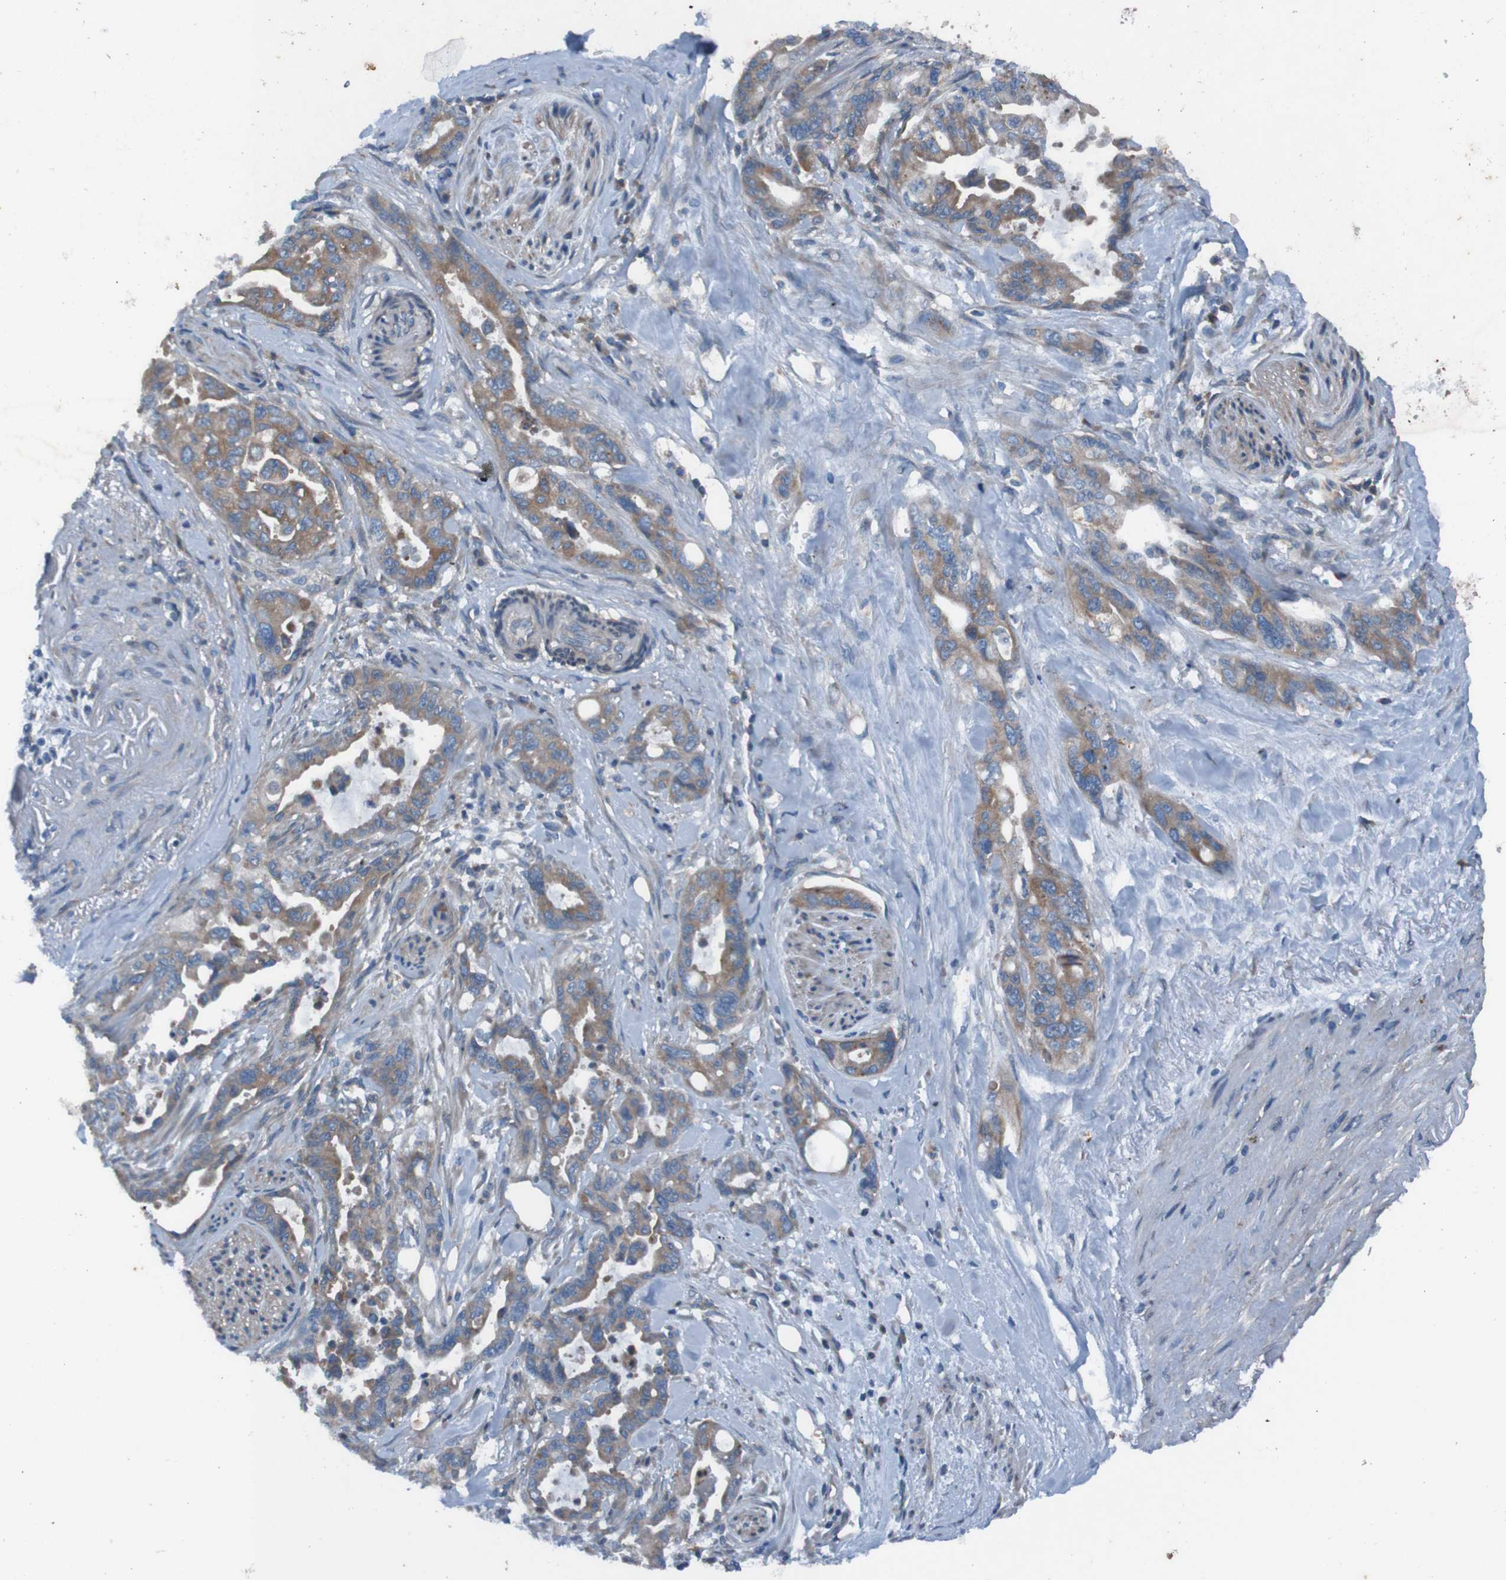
{"staining": {"intensity": "moderate", "quantity": ">75%", "location": "cytoplasmic/membranous"}, "tissue": "pancreatic cancer", "cell_type": "Tumor cells", "image_type": "cancer", "snomed": [{"axis": "morphology", "description": "Adenocarcinoma, NOS"}, {"axis": "topography", "description": "Pancreas"}], "caption": "Protein staining of pancreatic adenocarcinoma tissue demonstrates moderate cytoplasmic/membranous positivity in approximately >75% of tumor cells.", "gene": "RAB5B", "patient": {"sex": "male", "age": 70}}